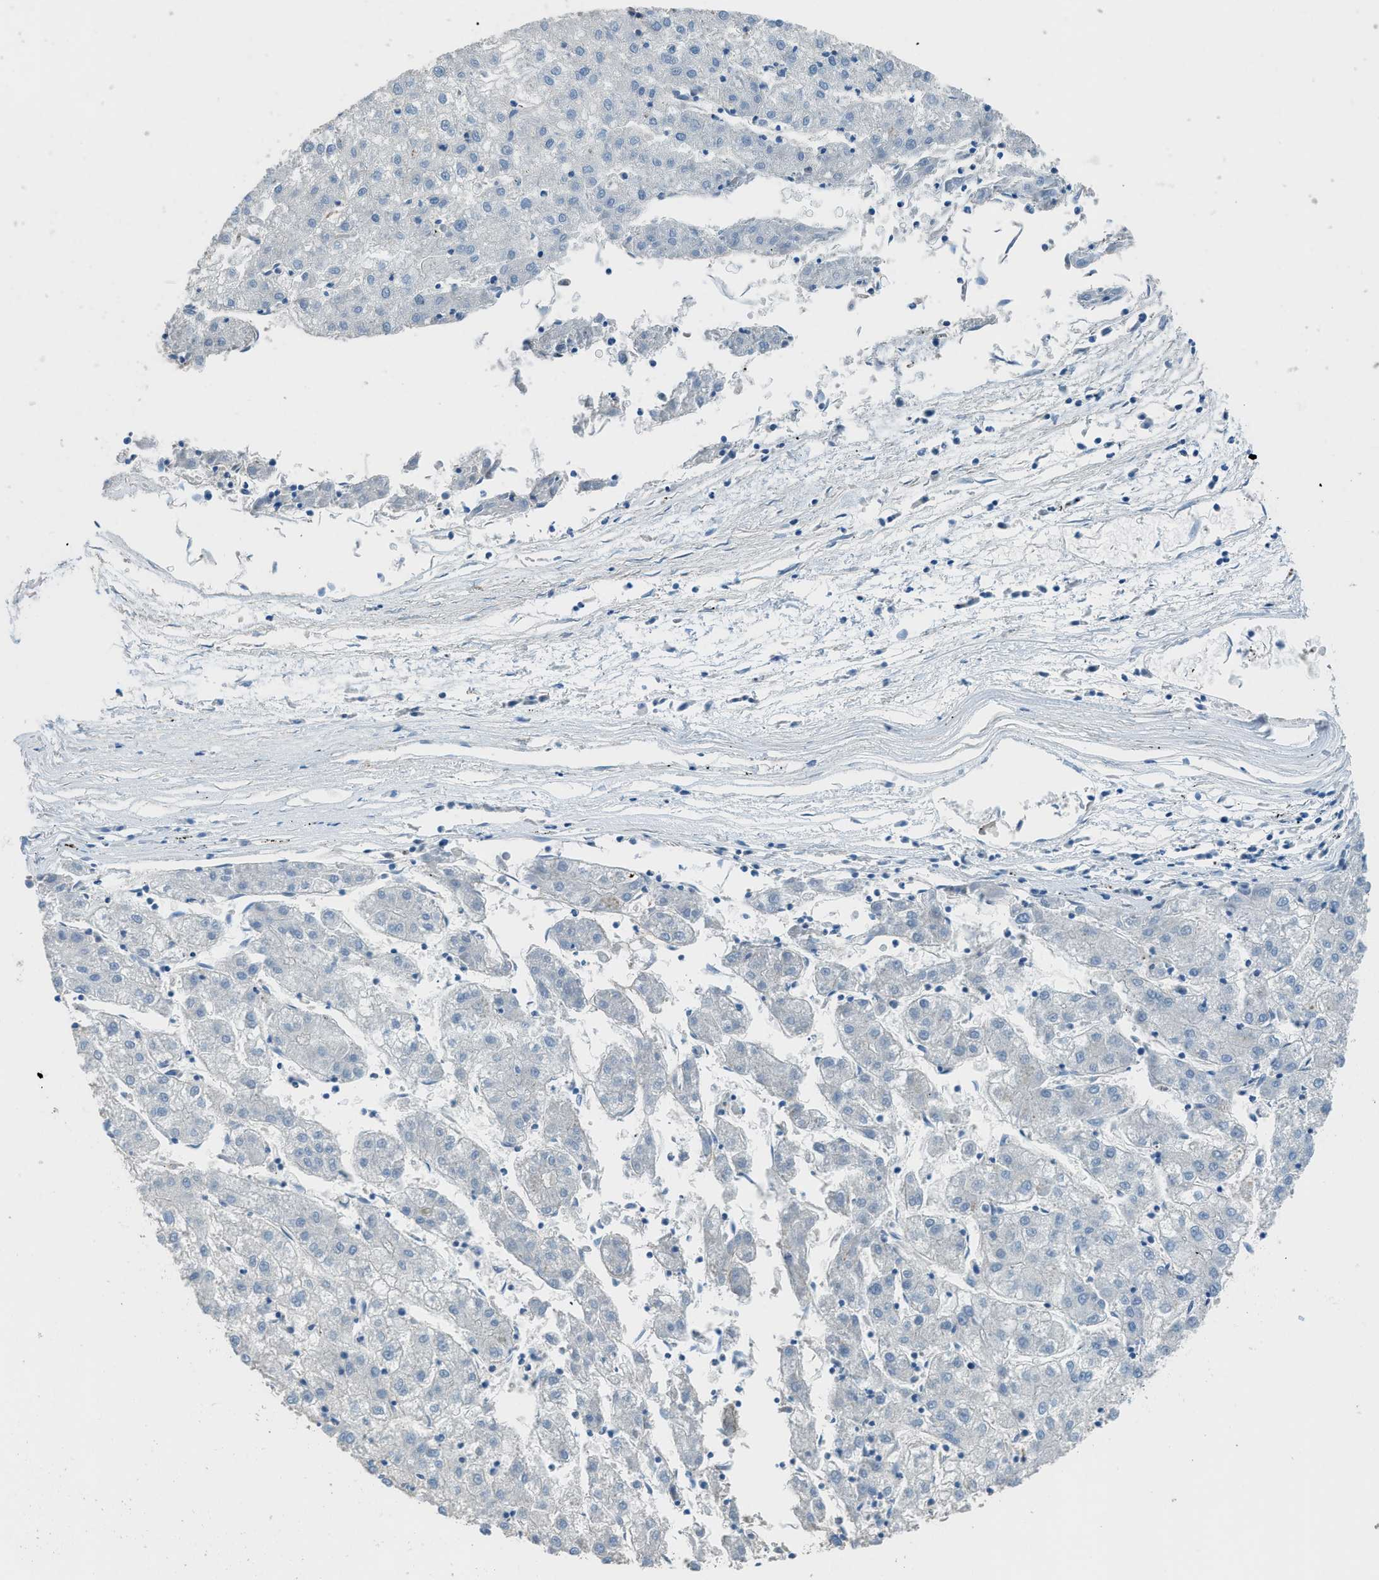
{"staining": {"intensity": "negative", "quantity": "none", "location": "none"}, "tissue": "liver cancer", "cell_type": "Tumor cells", "image_type": "cancer", "snomed": [{"axis": "morphology", "description": "Carcinoma, Hepatocellular, NOS"}, {"axis": "topography", "description": "Liver"}], "caption": "This is a histopathology image of immunohistochemistry (IHC) staining of liver cancer (hepatocellular carcinoma), which shows no positivity in tumor cells.", "gene": "TIMD4", "patient": {"sex": "male", "age": 72}}